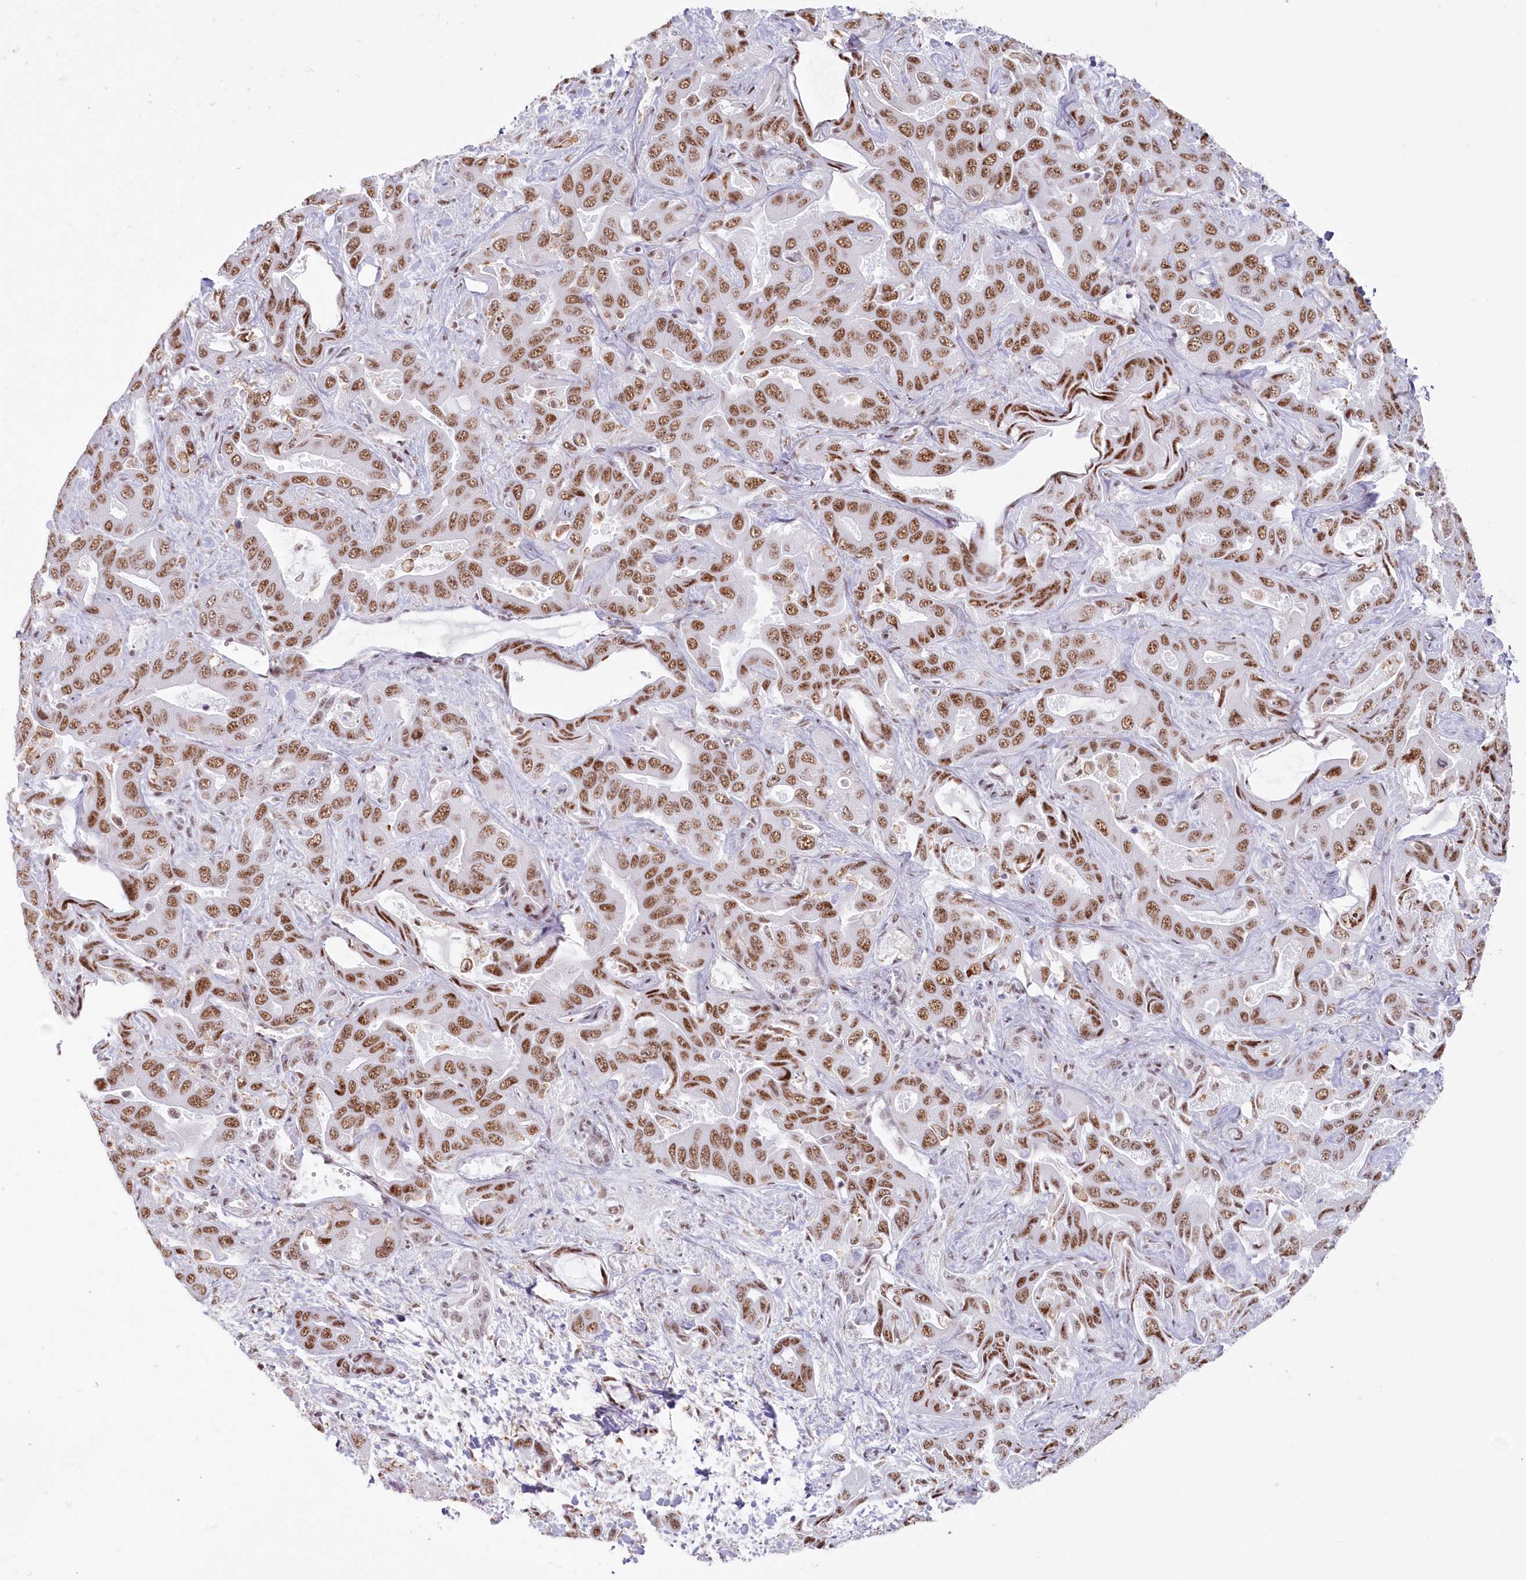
{"staining": {"intensity": "moderate", "quantity": ">75%", "location": "nuclear"}, "tissue": "liver cancer", "cell_type": "Tumor cells", "image_type": "cancer", "snomed": [{"axis": "morphology", "description": "Cholangiocarcinoma"}, {"axis": "topography", "description": "Liver"}], "caption": "The image exhibits a brown stain indicating the presence of a protein in the nuclear of tumor cells in cholangiocarcinoma (liver).", "gene": "DDX46", "patient": {"sex": "female", "age": 52}}